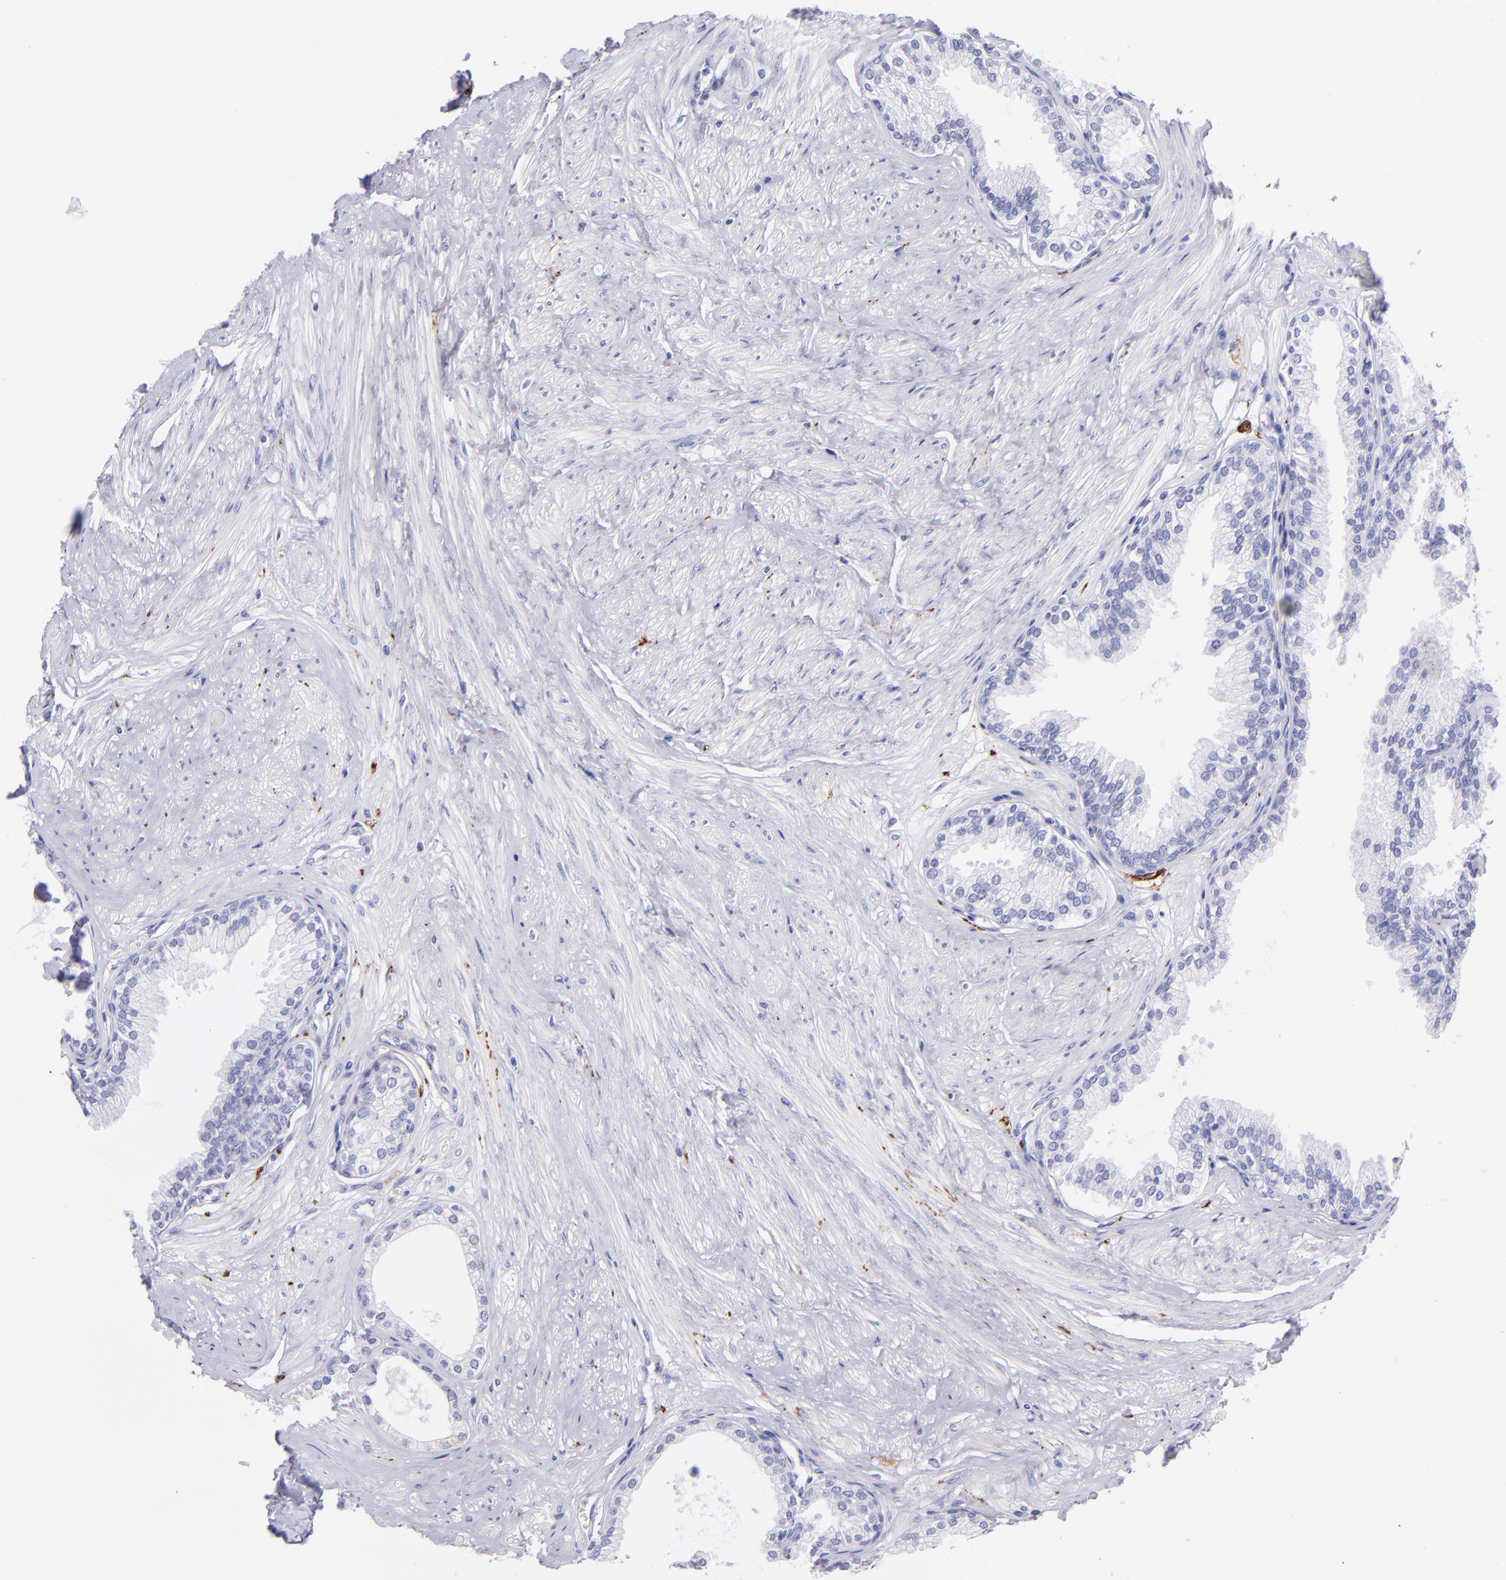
{"staining": {"intensity": "negative", "quantity": "none", "location": "none"}, "tissue": "prostate", "cell_type": "Glandular cells", "image_type": "normal", "snomed": [{"axis": "morphology", "description": "Normal tissue, NOS"}, {"axis": "topography", "description": "Prostate"}], "caption": "Immunohistochemistry (IHC) micrograph of benign human prostate stained for a protein (brown), which displays no expression in glandular cells.", "gene": "UCHL1", "patient": {"sex": "male", "age": 64}}